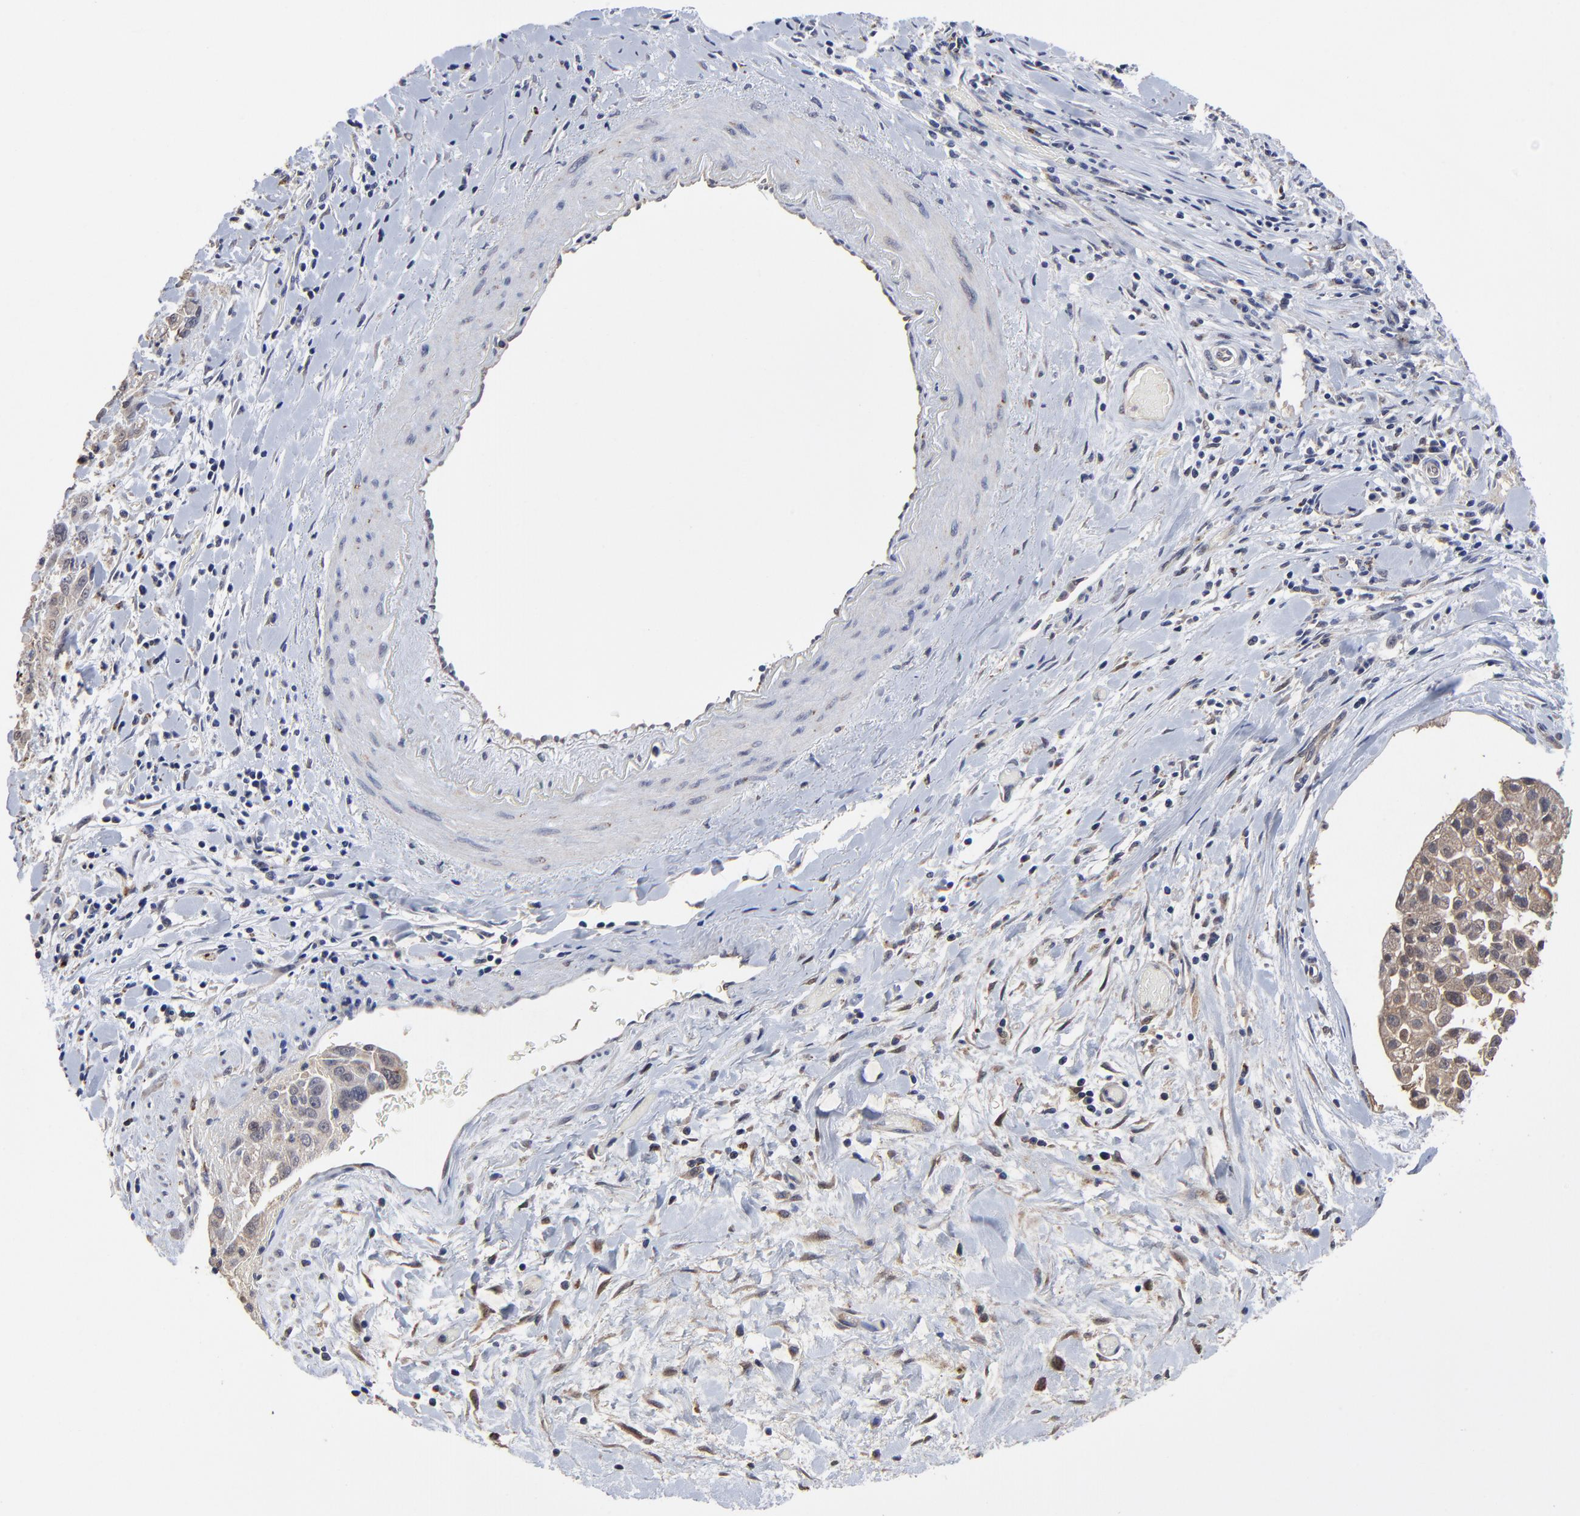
{"staining": {"intensity": "moderate", "quantity": ">75%", "location": "cytoplasmic/membranous"}, "tissue": "pancreatic cancer", "cell_type": "Tumor cells", "image_type": "cancer", "snomed": [{"axis": "morphology", "description": "Adenocarcinoma, NOS"}, {"axis": "topography", "description": "Pancreas"}], "caption": "A histopathology image of adenocarcinoma (pancreatic) stained for a protein shows moderate cytoplasmic/membranous brown staining in tumor cells.", "gene": "LGALS3", "patient": {"sex": "female", "age": 52}}